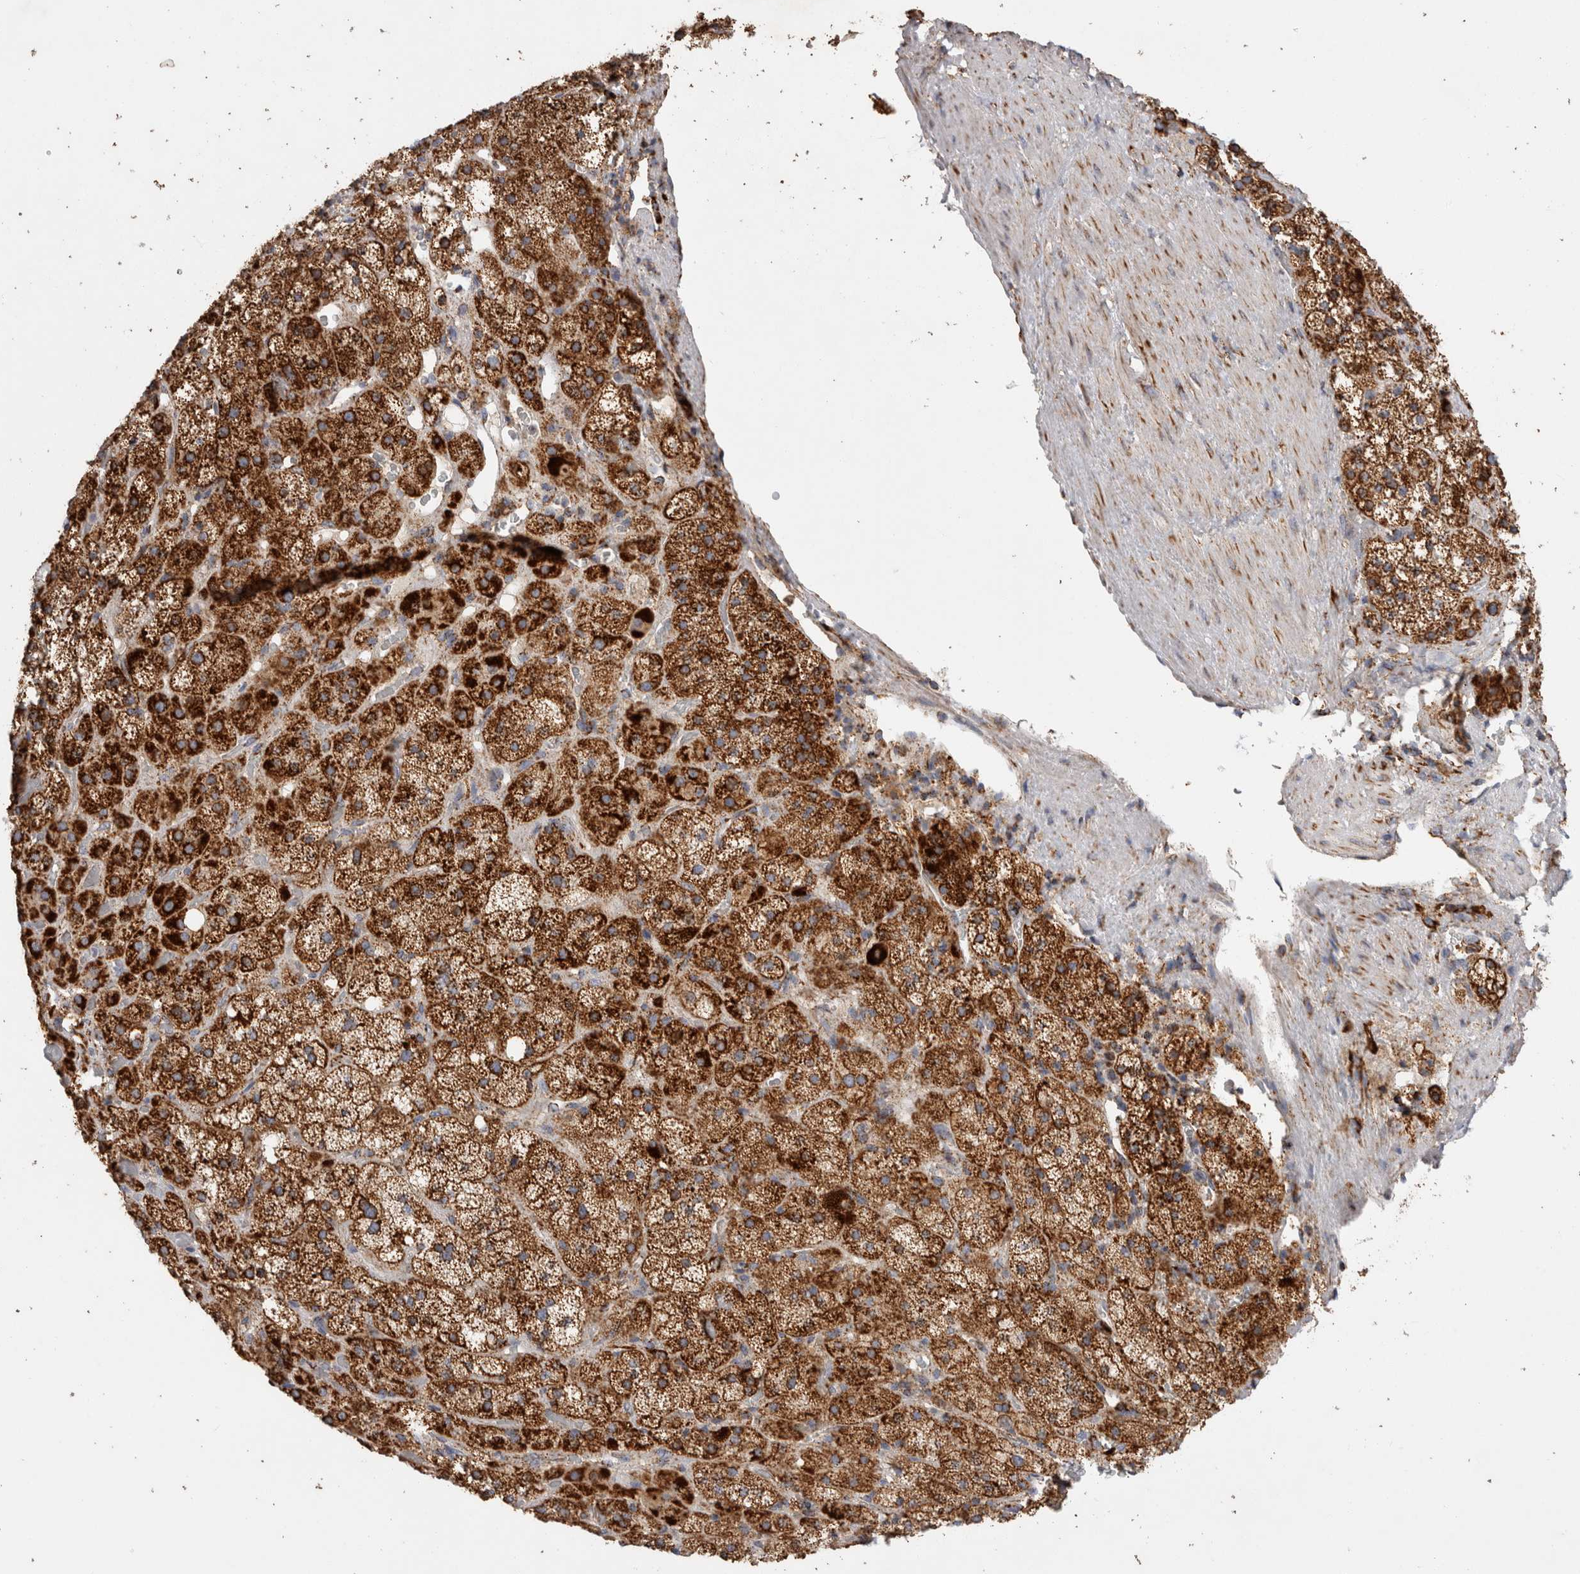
{"staining": {"intensity": "strong", "quantity": ">75%", "location": "cytoplasmic/membranous"}, "tissue": "adrenal gland", "cell_type": "Glandular cells", "image_type": "normal", "snomed": [{"axis": "morphology", "description": "Normal tissue, NOS"}, {"axis": "topography", "description": "Adrenal gland"}], "caption": "Immunohistochemical staining of unremarkable human adrenal gland displays high levels of strong cytoplasmic/membranous positivity in about >75% of glandular cells.", "gene": "IARS2", "patient": {"sex": "male", "age": 57}}